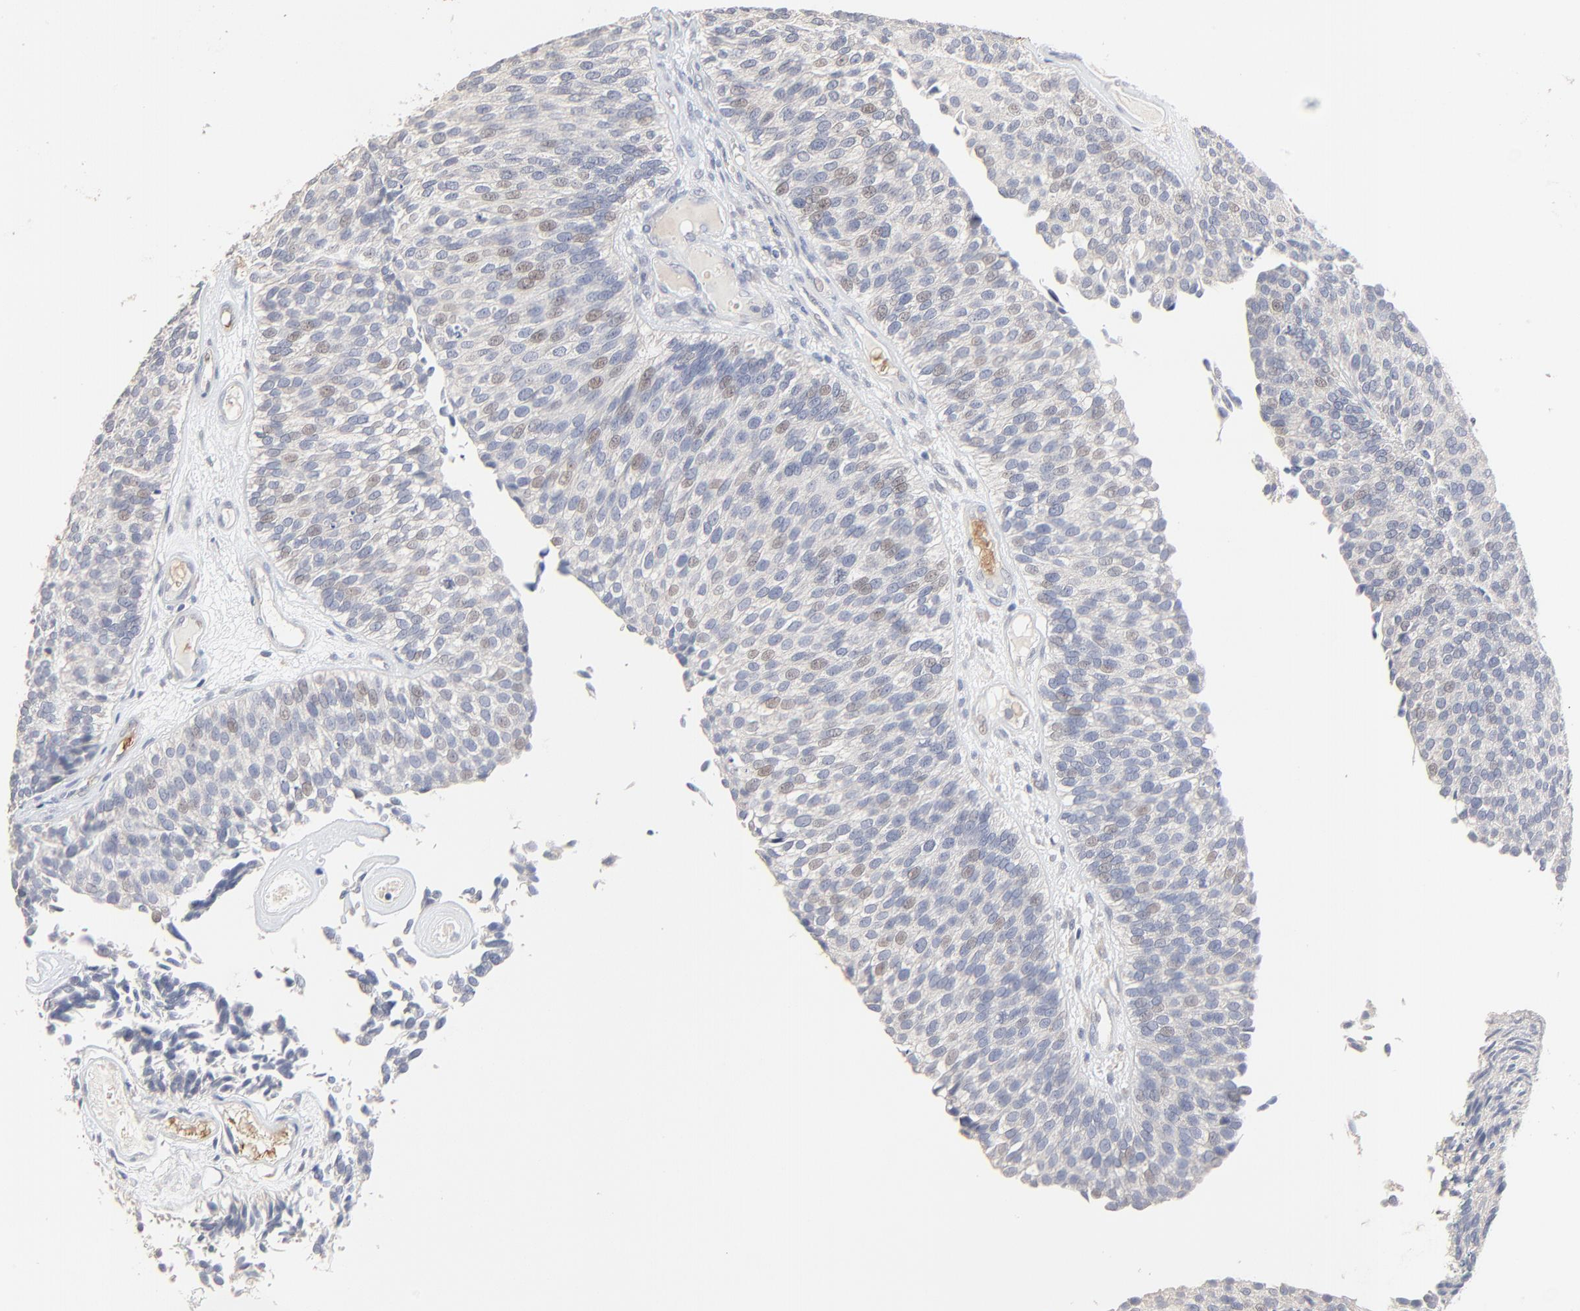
{"staining": {"intensity": "weak", "quantity": "<25%", "location": "nuclear"}, "tissue": "urothelial cancer", "cell_type": "Tumor cells", "image_type": "cancer", "snomed": [{"axis": "morphology", "description": "Urothelial carcinoma, Low grade"}, {"axis": "topography", "description": "Urinary bladder"}], "caption": "This is a photomicrograph of IHC staining of low-grade urothelial carcinoma, which shows no positivity in tumor cells.", "gene": "FANCB", "patient": {"sex": "male", "age": 84}}